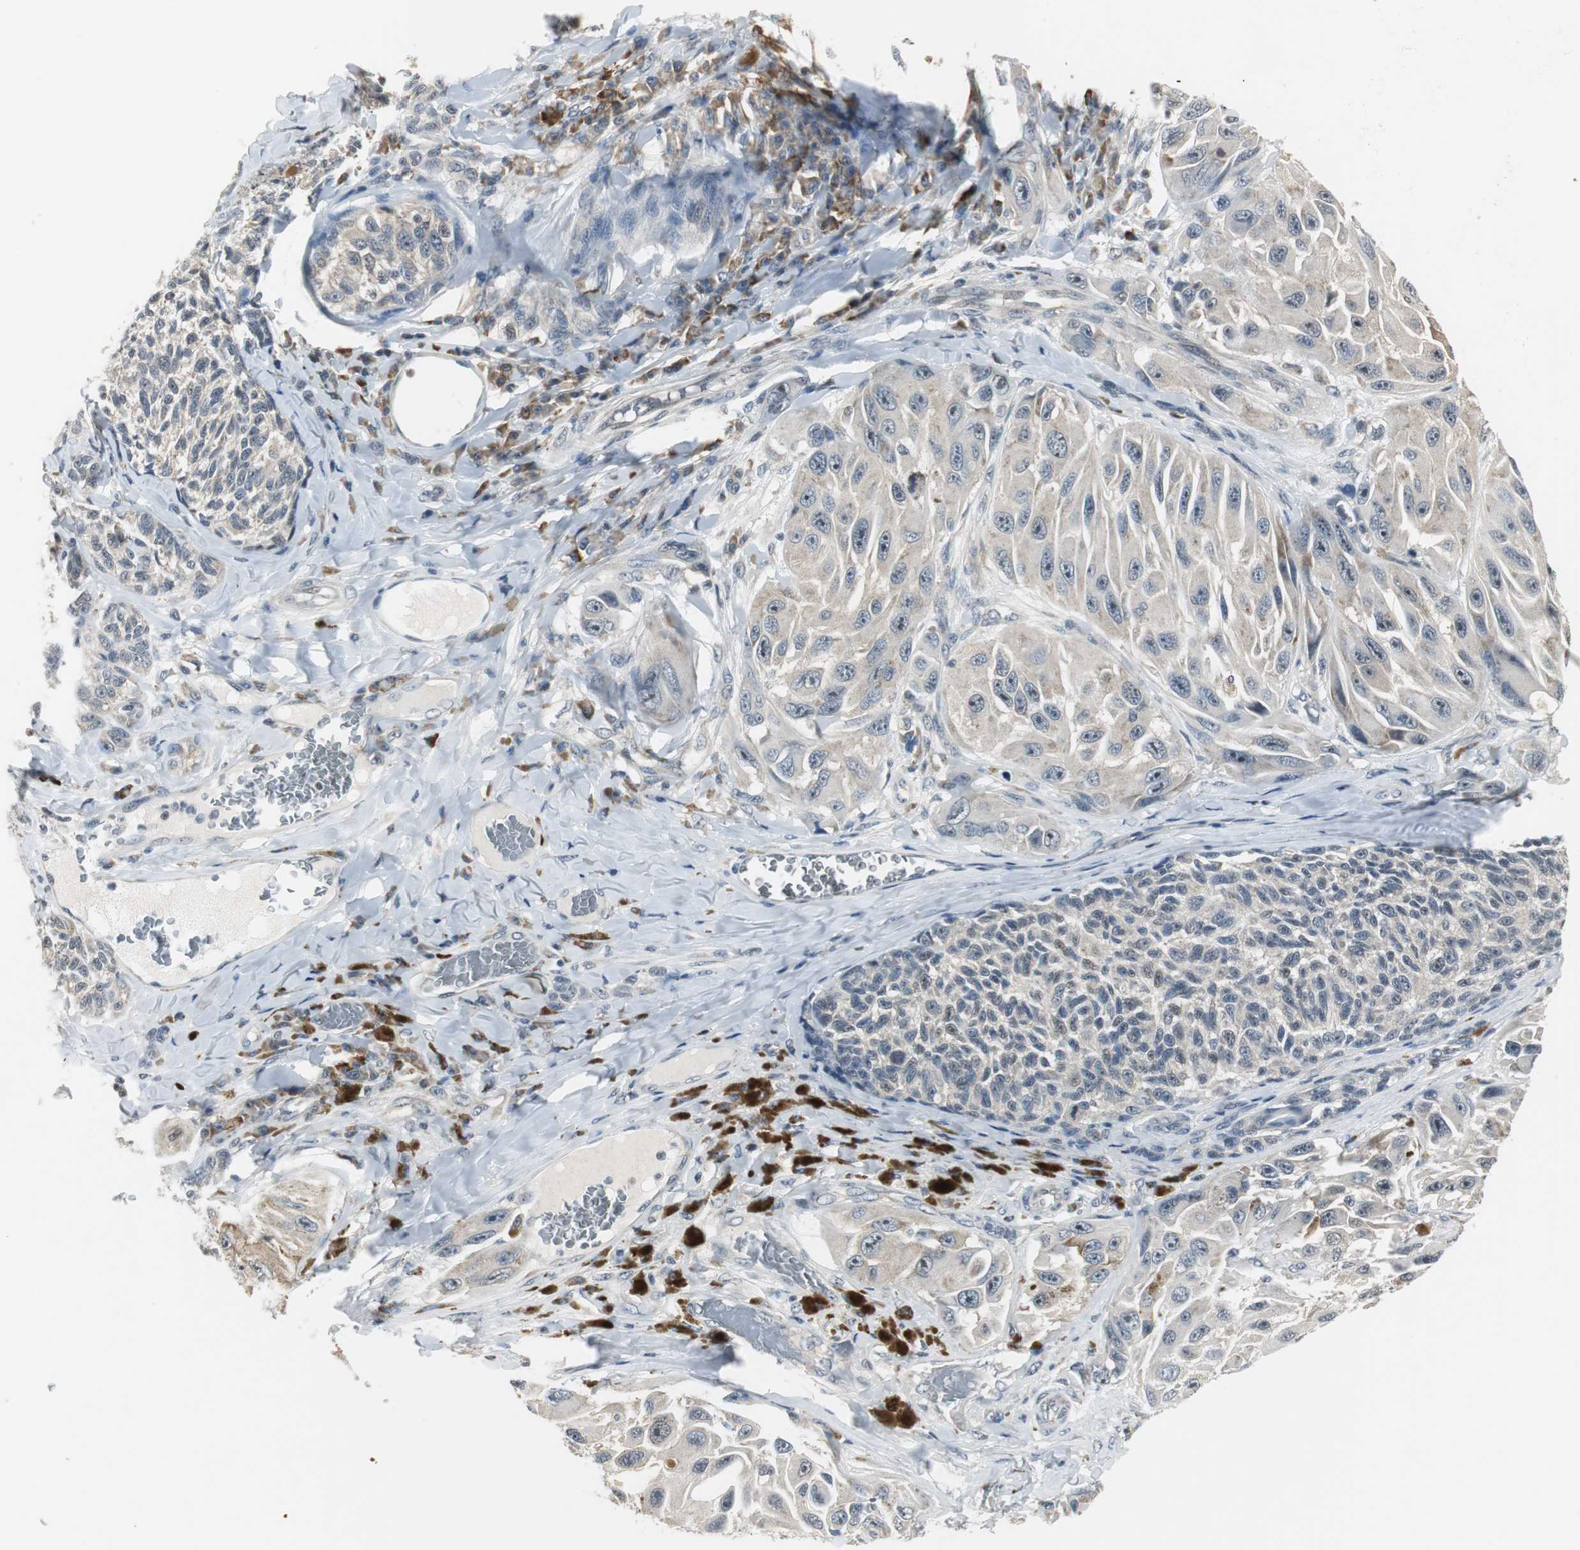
{"staining": {"intensity": "weak", "quantity": "25%-75%", "location": "cytoplasmic/membranous"}, "tissue": "melanoma", "cell_type": "Tumor cells", "image_type": "cancer", "snomed": [{"axis": "morphology", "description": "Malignant melanoma, NOS"}, {"axis": "topography", "description": "Skin"}], "caption": "DAB immunohistochemical staining of melanoma demonstrates weak cytoplasmic/membranous protein staining in about 25%-75% of tumor cells.", "gene": "CCT5", "patient": {"sex": "female", "age": 73}}